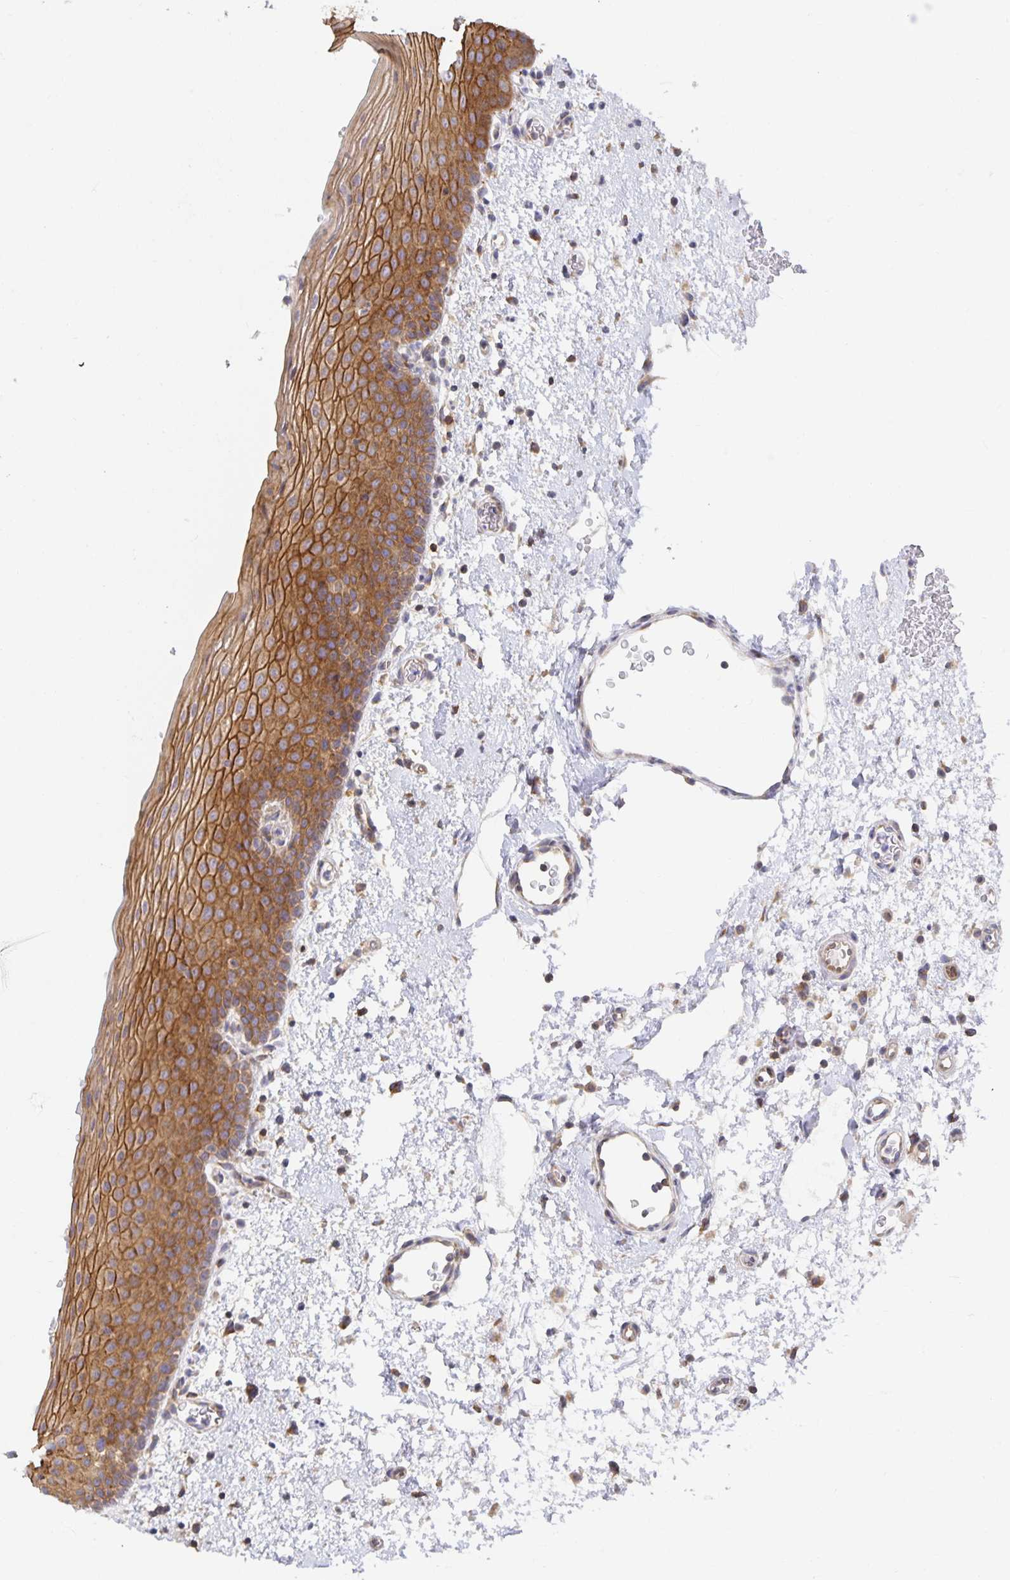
{"staining": {"intensity": "moderate", "quantity": ">75%", "location": "cytoplasmic/membranous"}, "tissue": "oral mucosa", "cell_type": "Squamous epithelial cells", "image_type": "normal", "snomed": [{"axis": "morphology", "description": "Normal tissue, NOS"}, {"axis": "topography", "description": "Oral tissue"}, {"axis": "topography", "description": "Head-Neck"}], "caption": "The photomicrograph exhibits a brown stain indicating the presence of a protein in the cytoplasmic/membranous of squamous epithelial cells in oral mucosa. (DAB (3,3'-diaminobenzidine) IHC with brightfield microscopy, high magnification).", "gene": "NOMO1", "patient": {"sex": "female", "age": 55}}